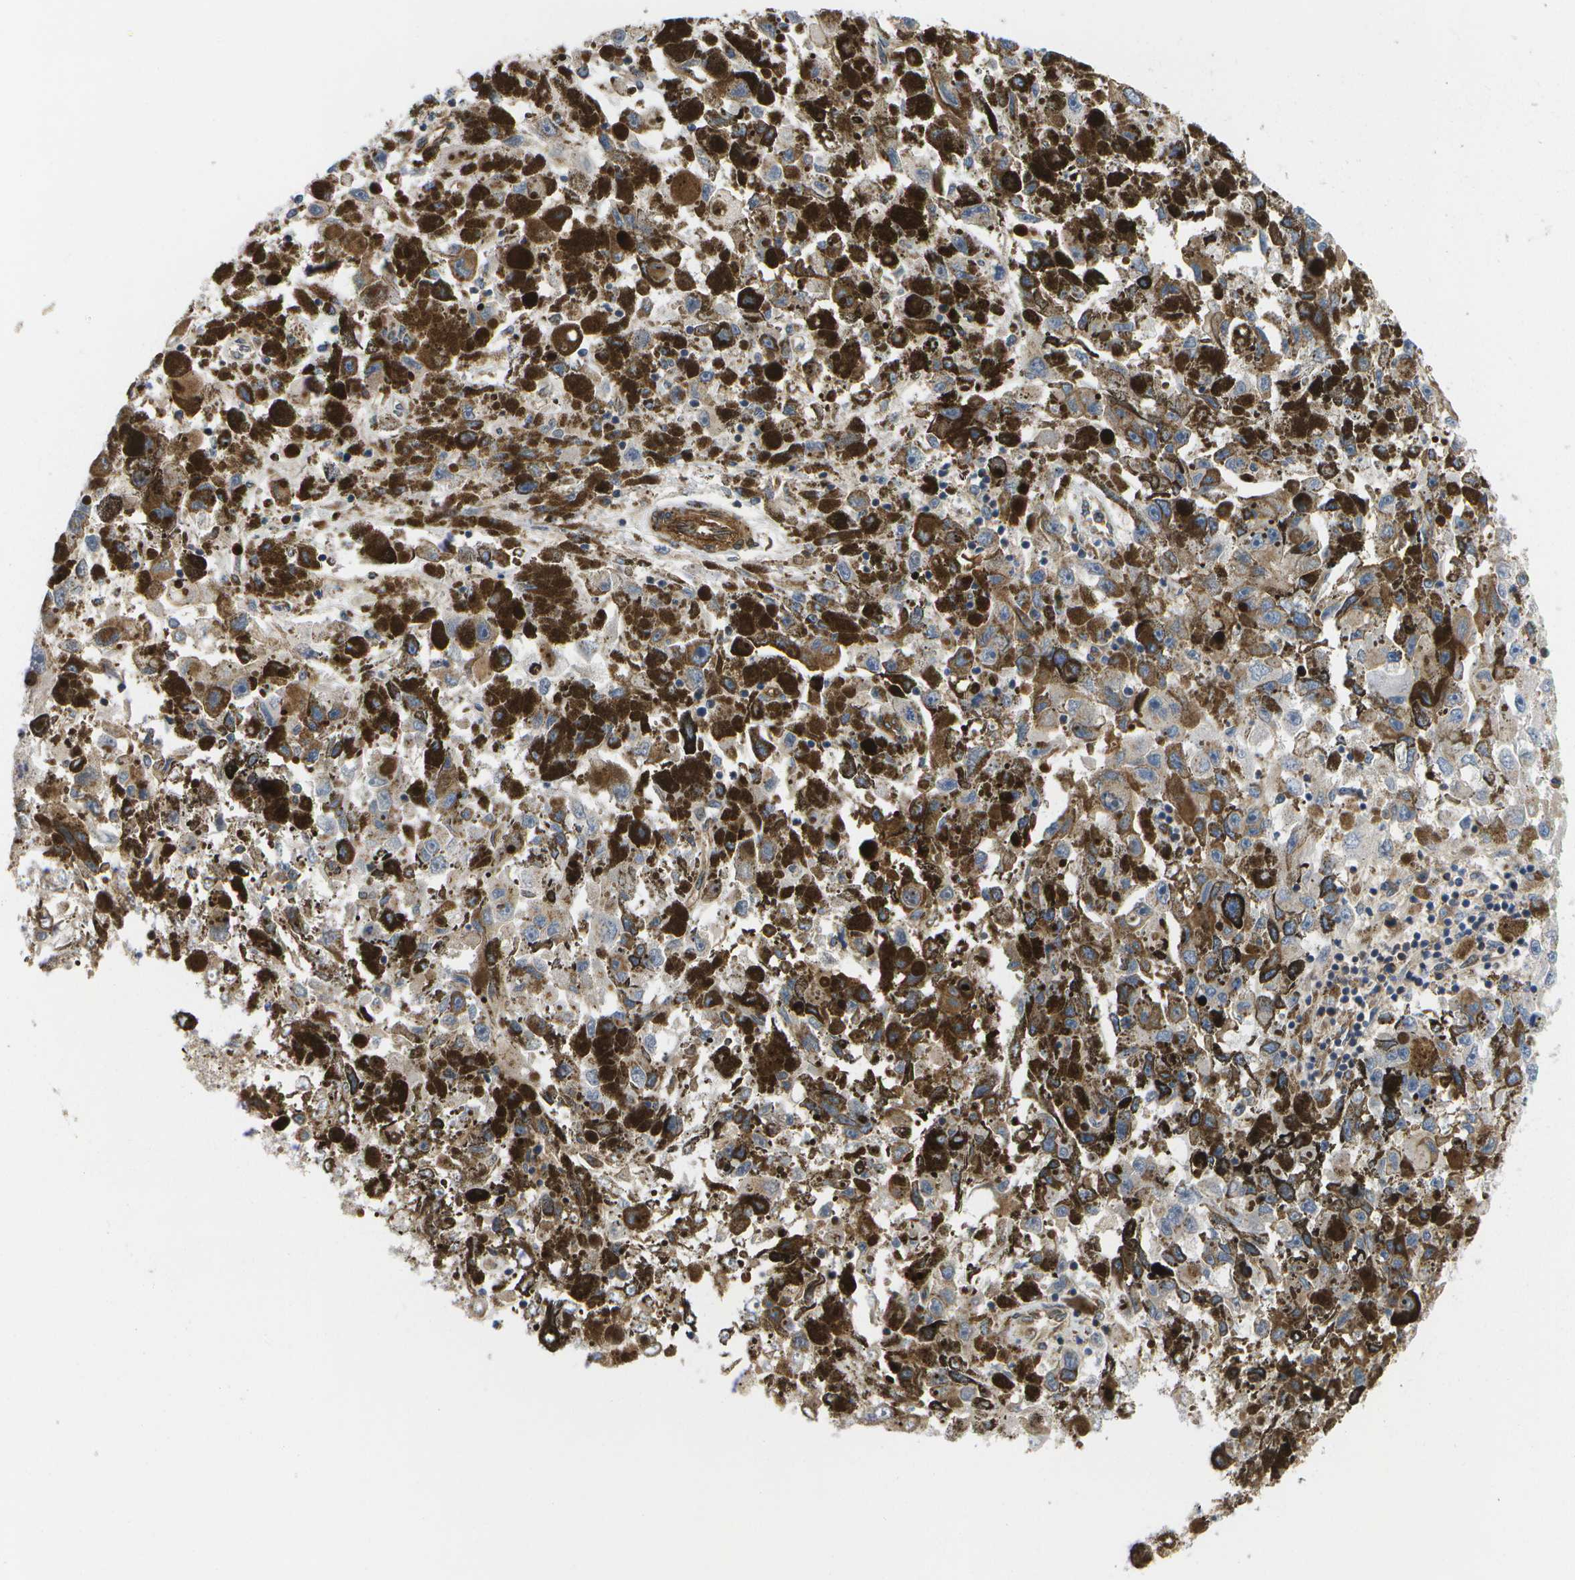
{"staining": {"intensity": "weak", "quantity": ">75%", "location": "cytoplasmic/membranous"}, "tissue": "melanoma", "cell_type": "Tumor cells", "image_type": "cancer", "snomed": [{"axis": "morphology", "description": "Malignant melanoma, NOS"}, {"axis": "topography", "description": "Skin"}], "caption": "Weak cytoplasmic/membranous protein positivity is present in about >75% of tumor cells in malignant melanoma. The protein is shown in brown color, while the nuclei are stained blue.", "gene": "BST2", "patient": {"sex": "female", "age": 104}}